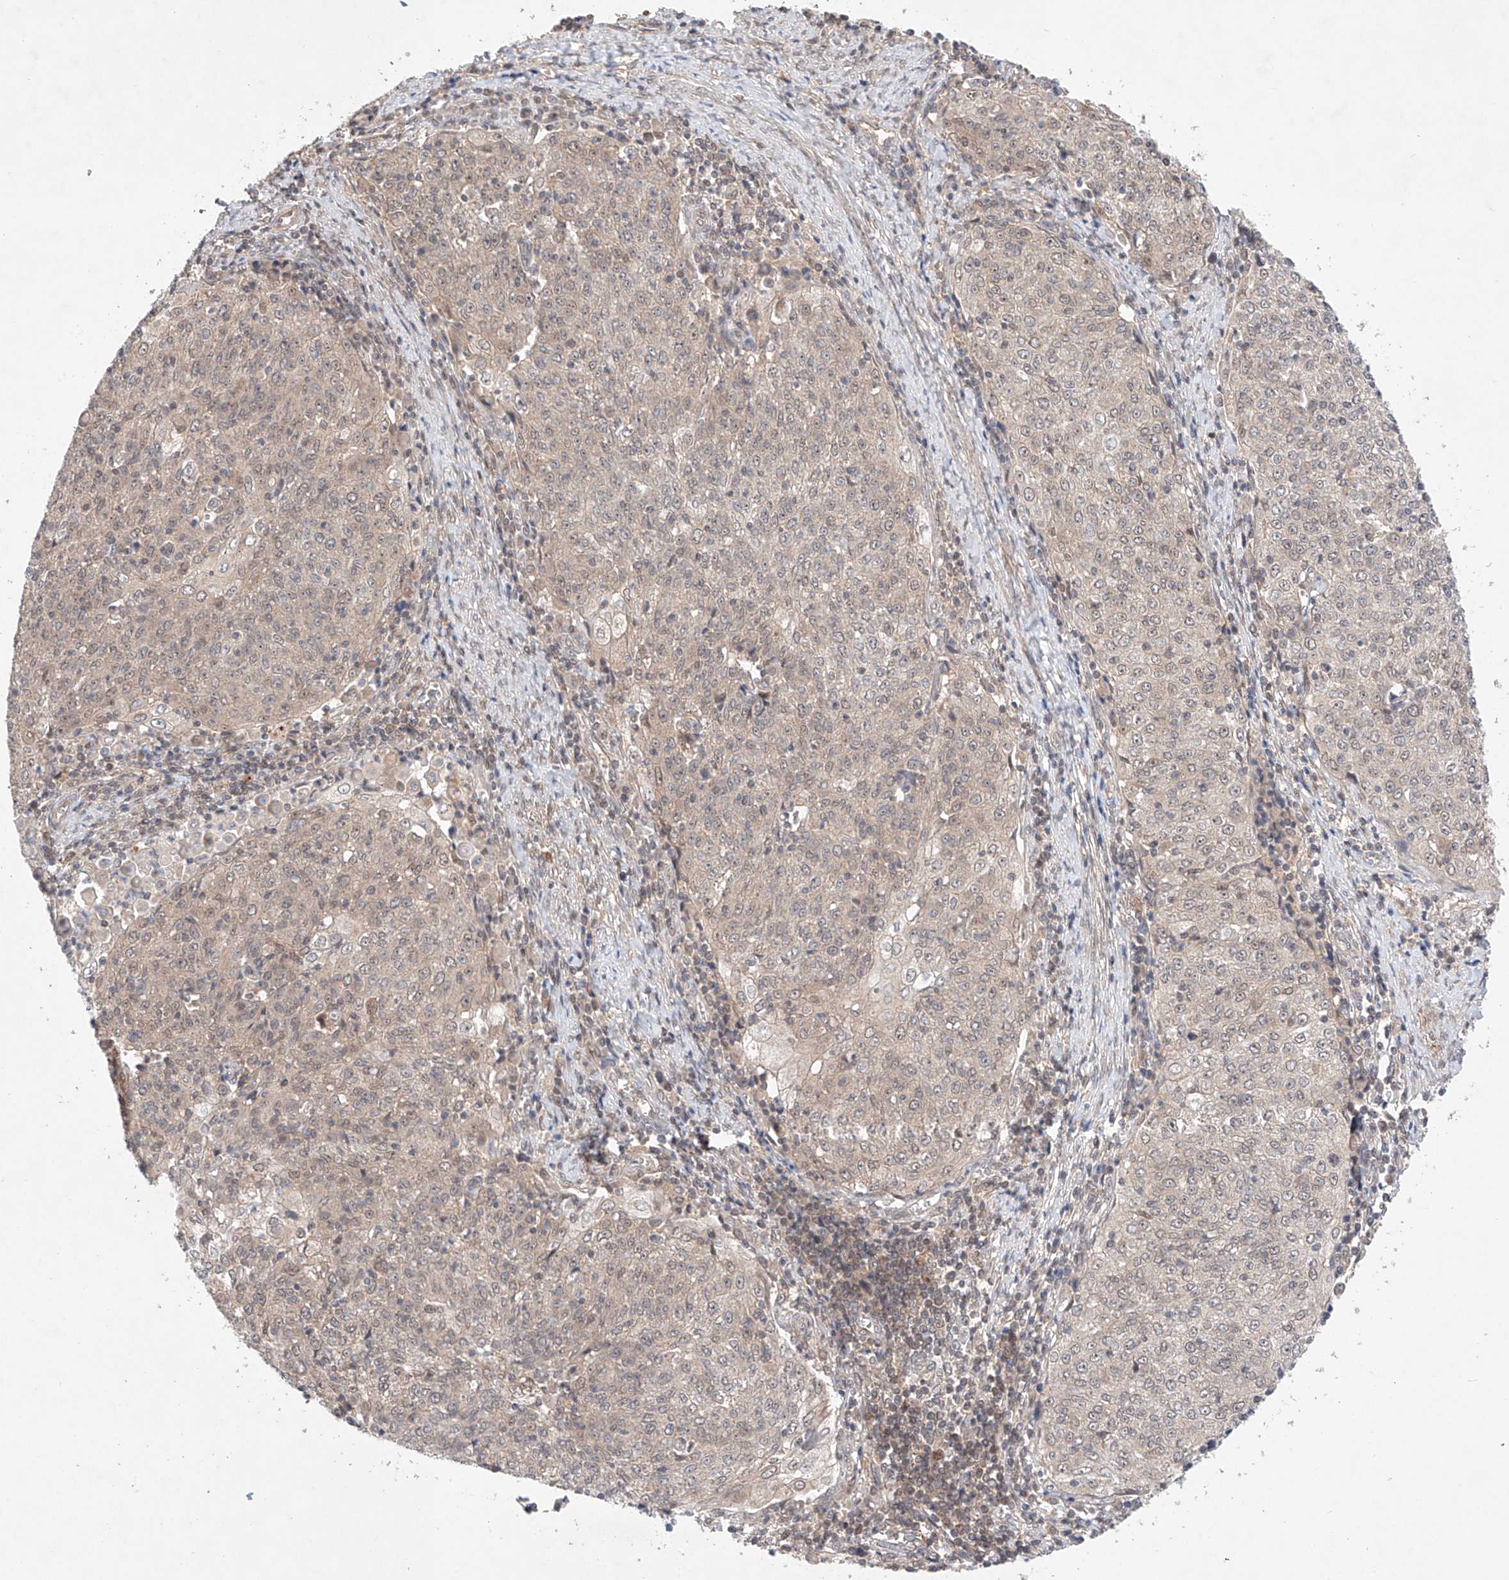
{"staining": {"intensity": "weak", "quantity": "<25%", "location": "cytoplasmic/membranous"}, "tissue": "cervical cancer", "cell_type": "Tumor cells", "image_type": "cancer", "snomed": [{"axis": "morphology", "description": "Squamous cell carcinoma, NOS"}, {"axis": "topography", "description": "Cervix"}], "caption": "Immunohistochemical staining of squamous cell carcinoma (cervical) demonstrates no significant expression in tumor cells. The staining was performed using DAB to visualize the protein expression in brown, while the nuclei were stained in blue with hematoxylin (Magnification: 20x).", "gene": "TSR2", "patient": {"sex": "female", "age": 48}}